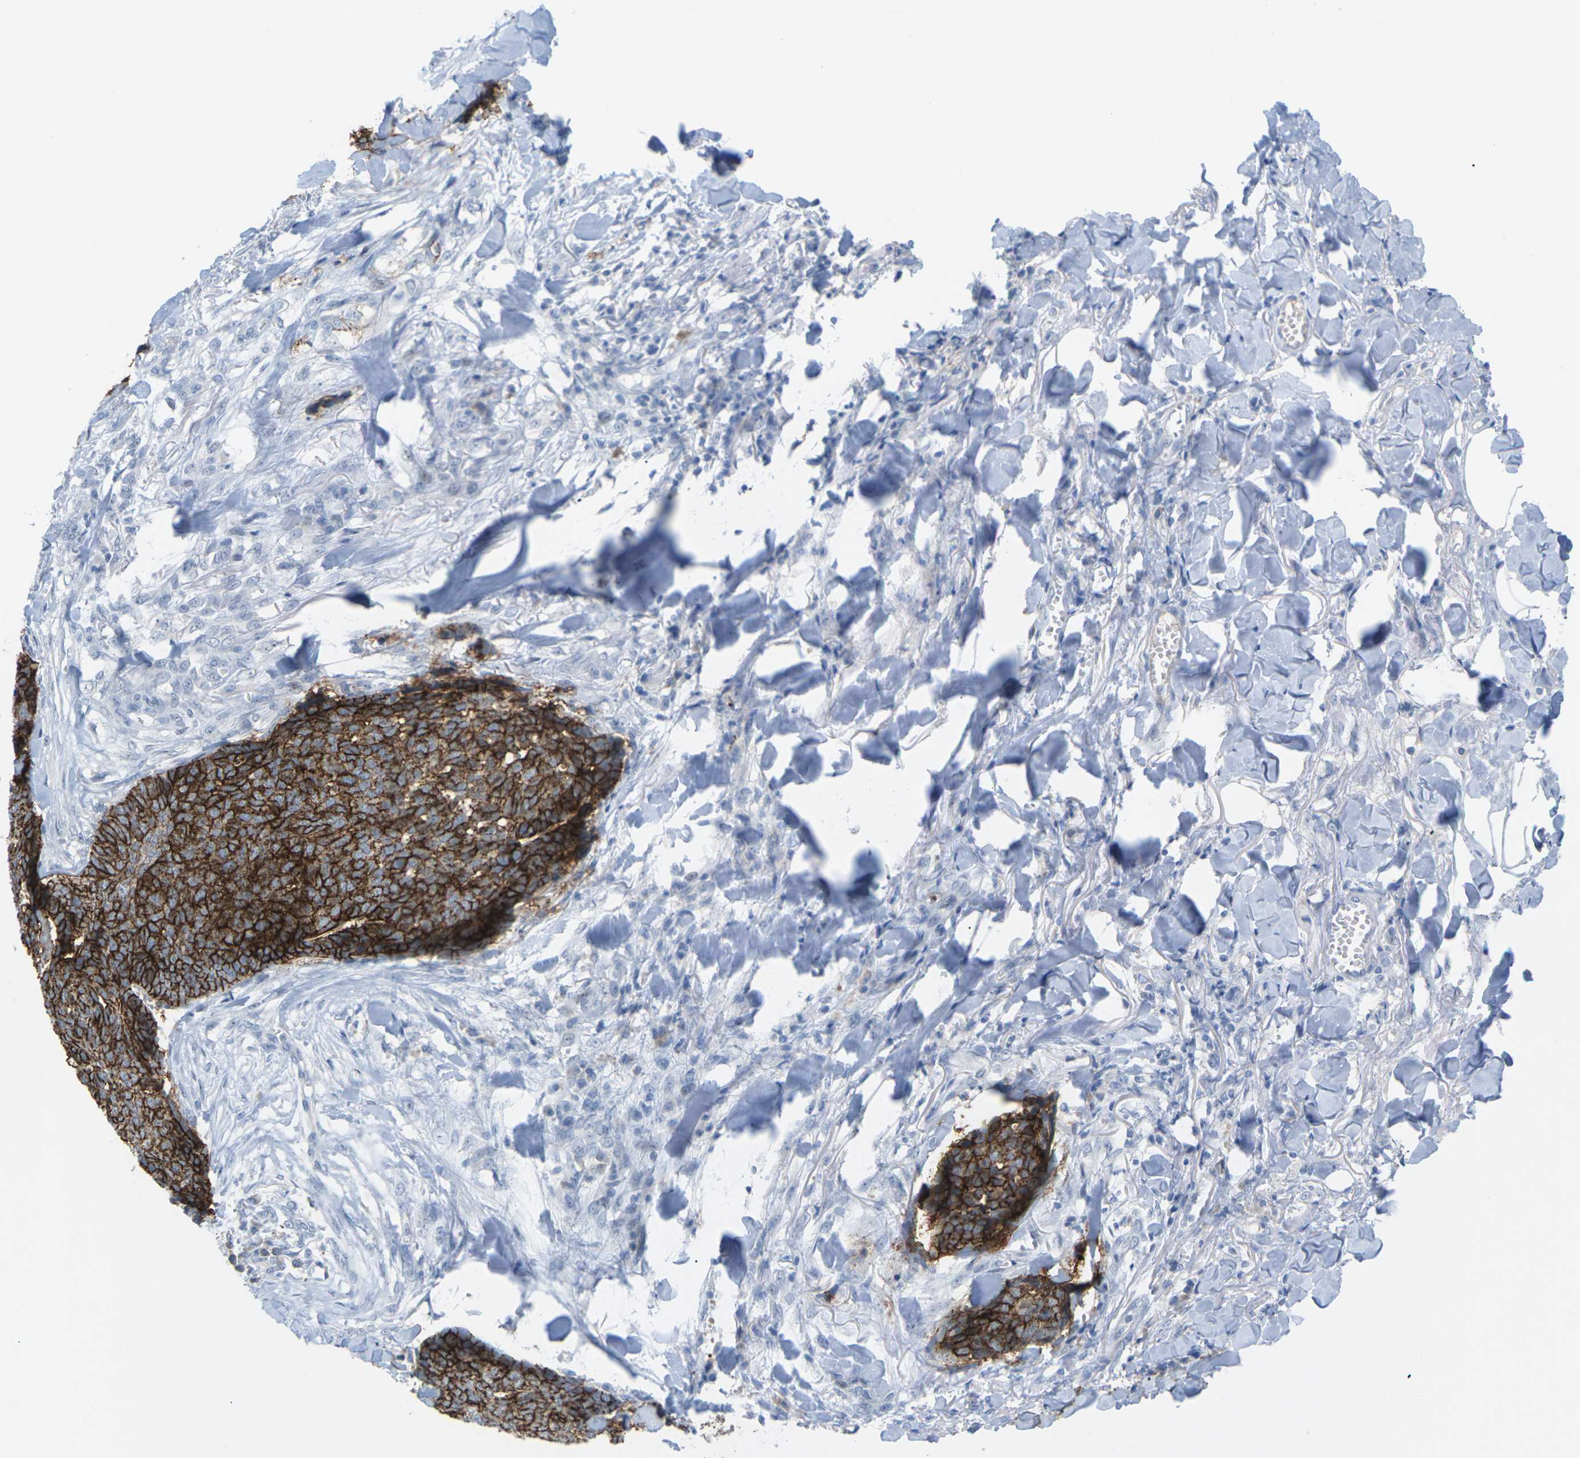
{"staining": {"intensity": "strong", "quantity": ">75%", "location": "cytoplasmic/membranous"}, "tissue": "skin cancer", "cell_type": "Tumor cells", "image_type": "cancer", "snomed": [{"axis": "morphology", "description": "Basal cell carcinoma"}, {"axis": "topography", "description": "Skin"}], "caption": "This is an image of immunohistochemistry staining of skin cancer (basal cell carcinoma), which shows strong positivity in the cytoplasmic/membranous of tumor cells.", "gene": "CLDN3", "patient": {"sex": "male", "age": 84}}